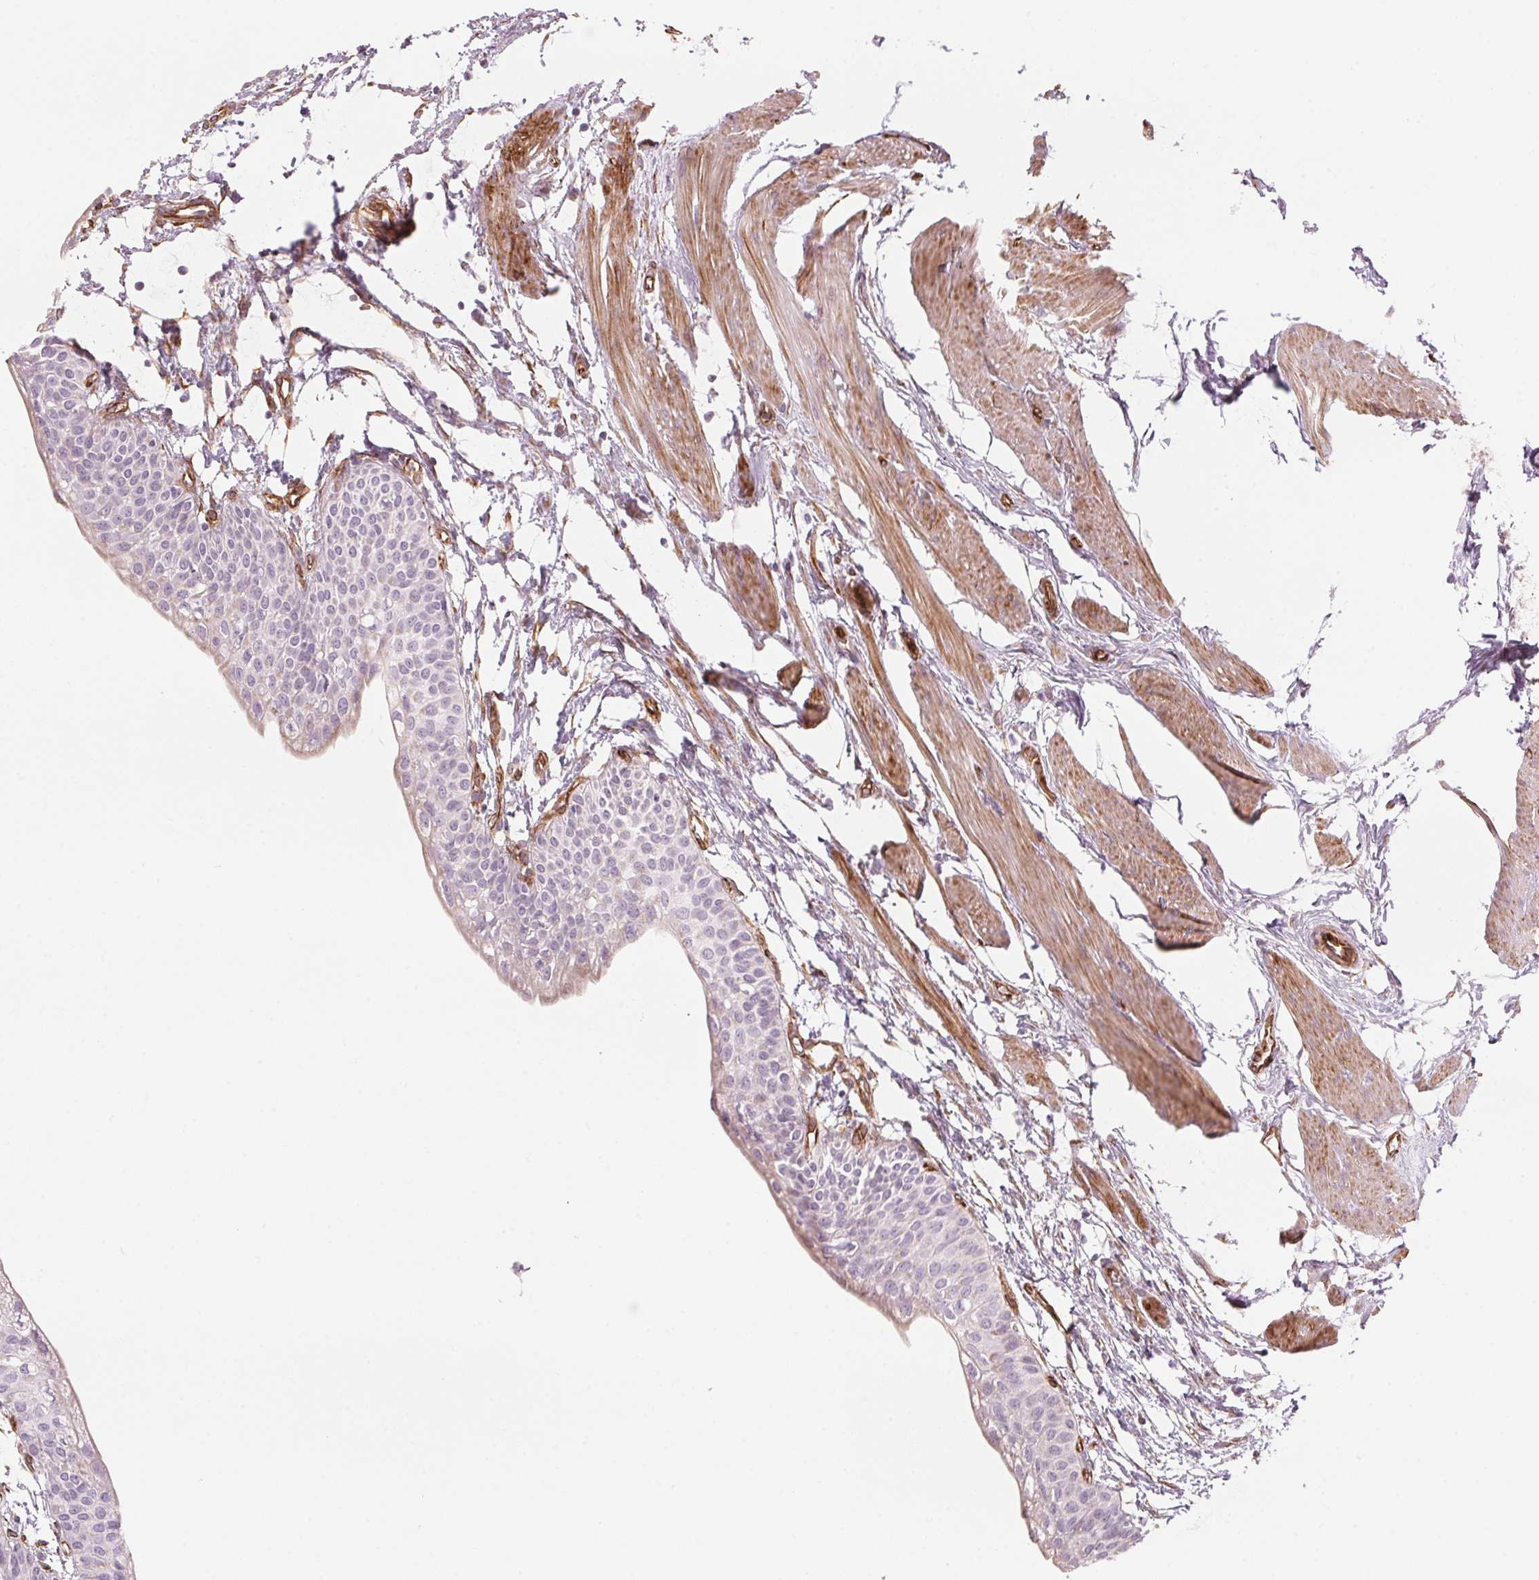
{"staining": {"intensity": "negative", "quantity": "none", "location": "none"}, "tissue": "urinary bladder", "cell_type": "Urothelial cells", "image_type": "normal", "snomed": [{"axis": "morphology", "description": "Normal tissue, NOS"}, {"axis": "topography", "description": "Urinary bladder"}, {"axis": "topography", "description": "Peripheral nerve tissue"}], "caption": "The histopathology image demonstrates no staining of urothelial cells in unremarkable urinary bladder. Brightfield microscopy of immunohistochemistry stained with DAB (3,3'-diaminobenzidine) (brown) and hematoxylin (blue), captured at high magnification.", "gene": "CLPS", "patient": {"sex": "male", "age": 55}}